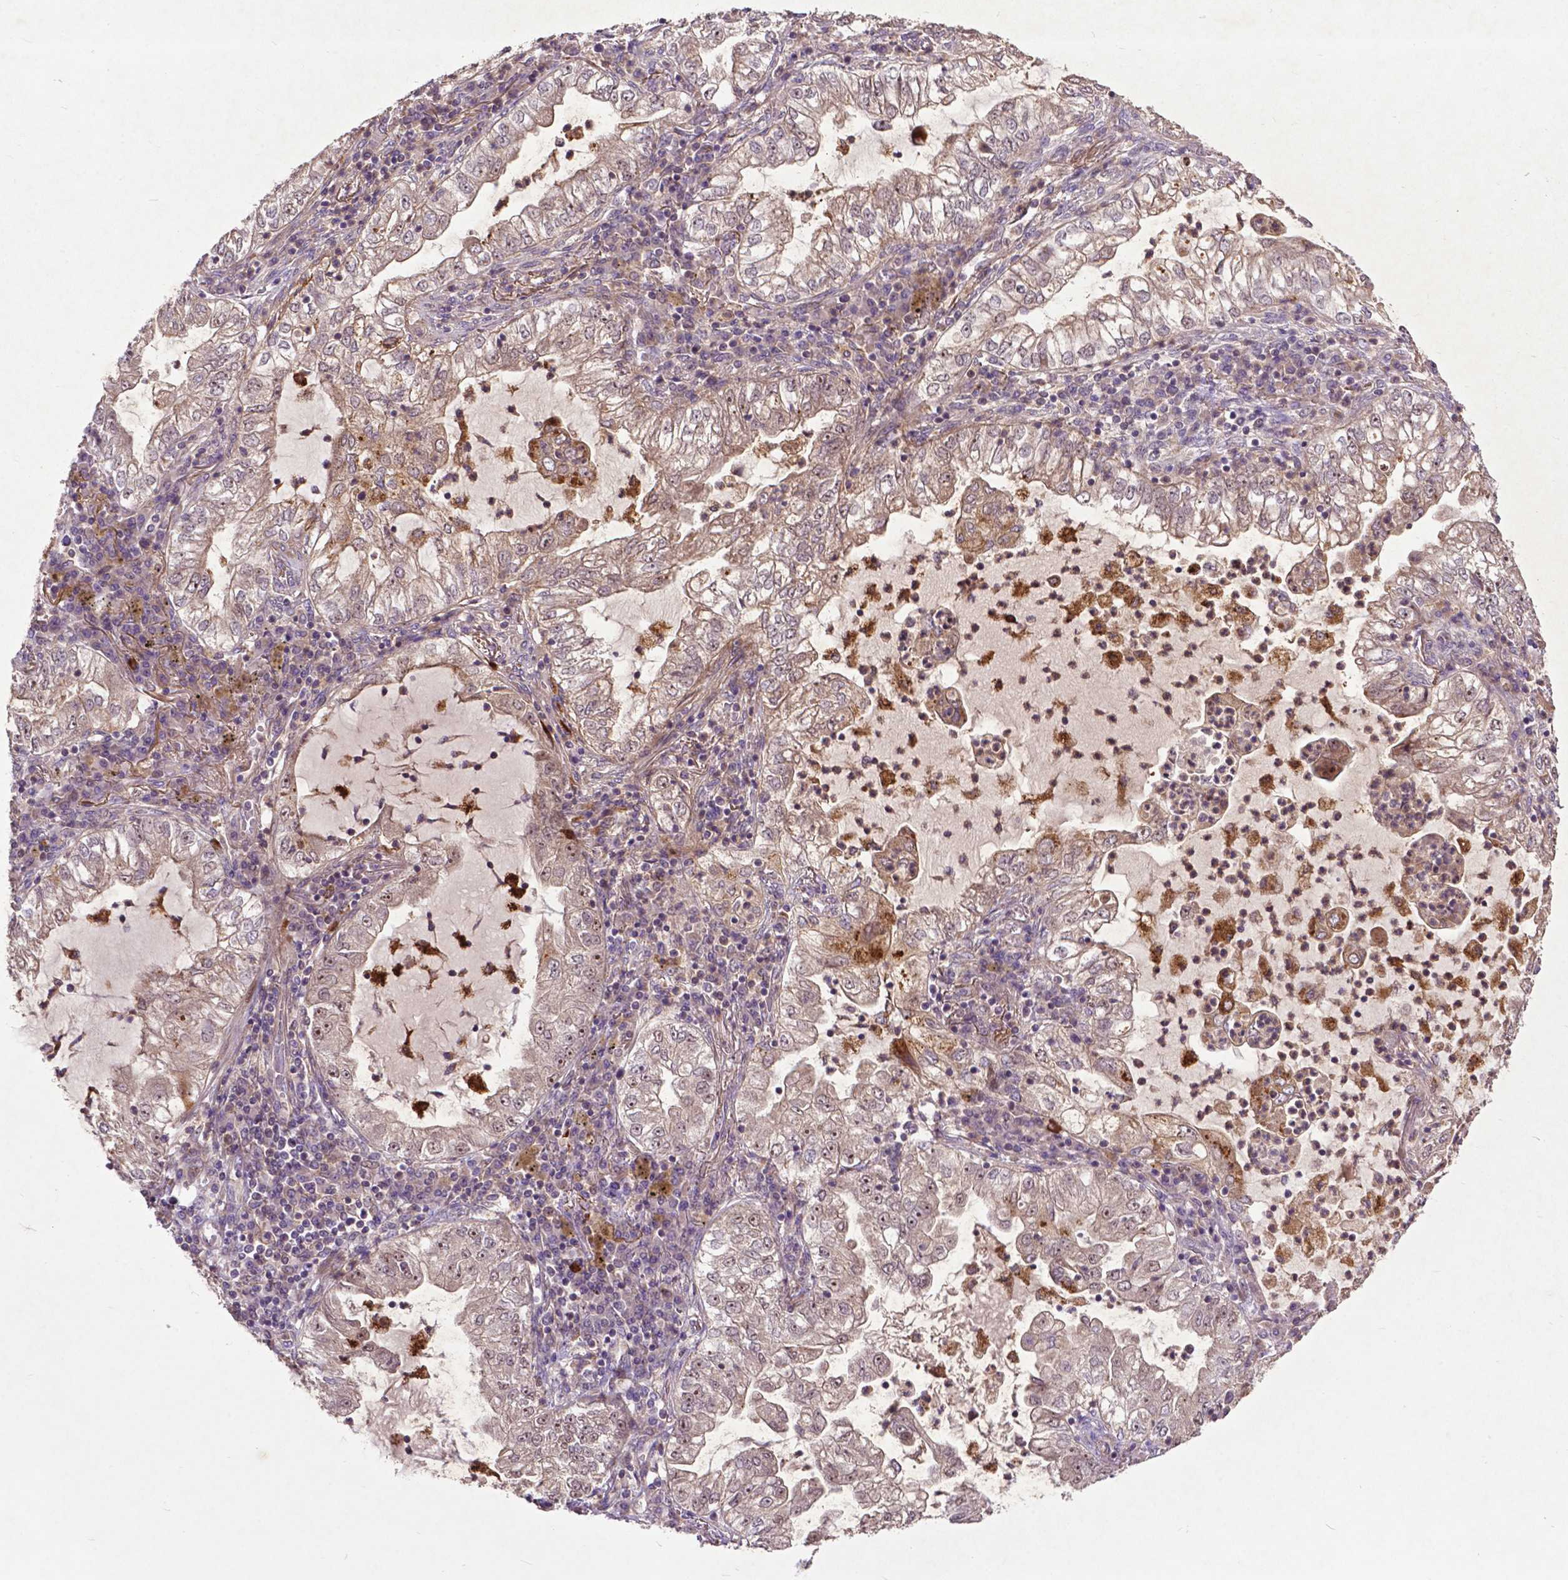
{"staining": {"intensity": "weak", "quantity": "25%-75%", "location": "cytoplasmic/membranous,nuclear"}, "tissue": "lung cancer", "cell_type": "Tumor cells", "image_type": "cancer", "snomed": [{"axis": "morphology", "description": "Adenocarcinoma, NOS"}, {"axis": "topography", "description": "Lung"}], "caption": "DAB immunohistochemical staining of human lung adenocarcinoma displays weak cytoplasmic/membranous and nuclear protein staining in about 25%-75% of tumor cells.", "gene": "PARP3", "patient": {"sex": "female", "age": 73}}